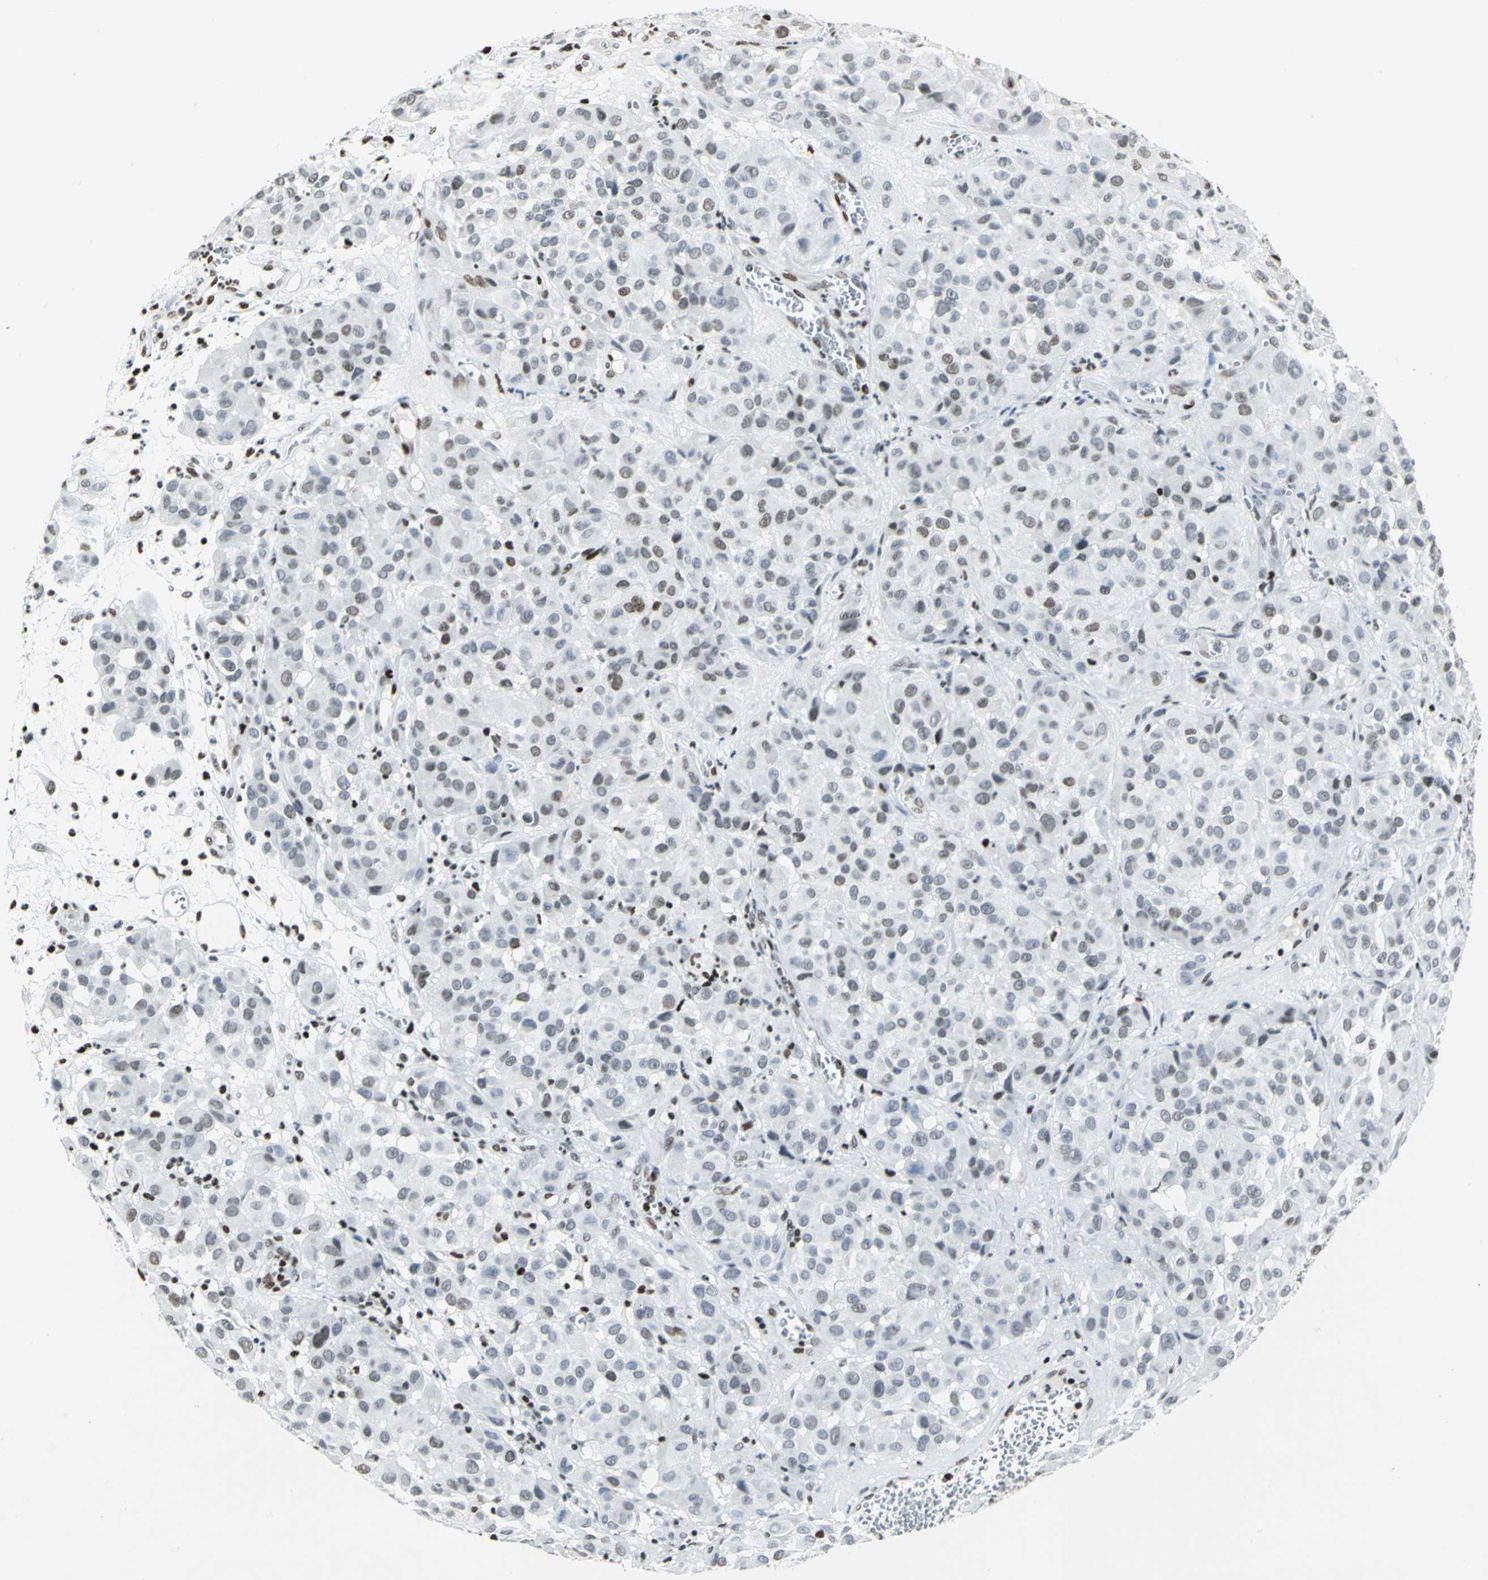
{"staining": {"intensity": "moderate", "quantity": "25%-75%", "location": "nuclear"}, "tissue": "melanoma", "cell_type": "Tumor cells", "image_type": "cancer", "snomed": [{"axis": "morphology", "description": "Malignant melanoma, NOS"}, {"axis": "topography", "description": "Skin"}], "caption": "Immunohistochemistry of malignant melanoma exhibits medium levels of moderate nuclear positivity in about 25%-75% of tumor cells.", "gene": "HNRNPD", "patient": {"sex": "female", "age": 21}}